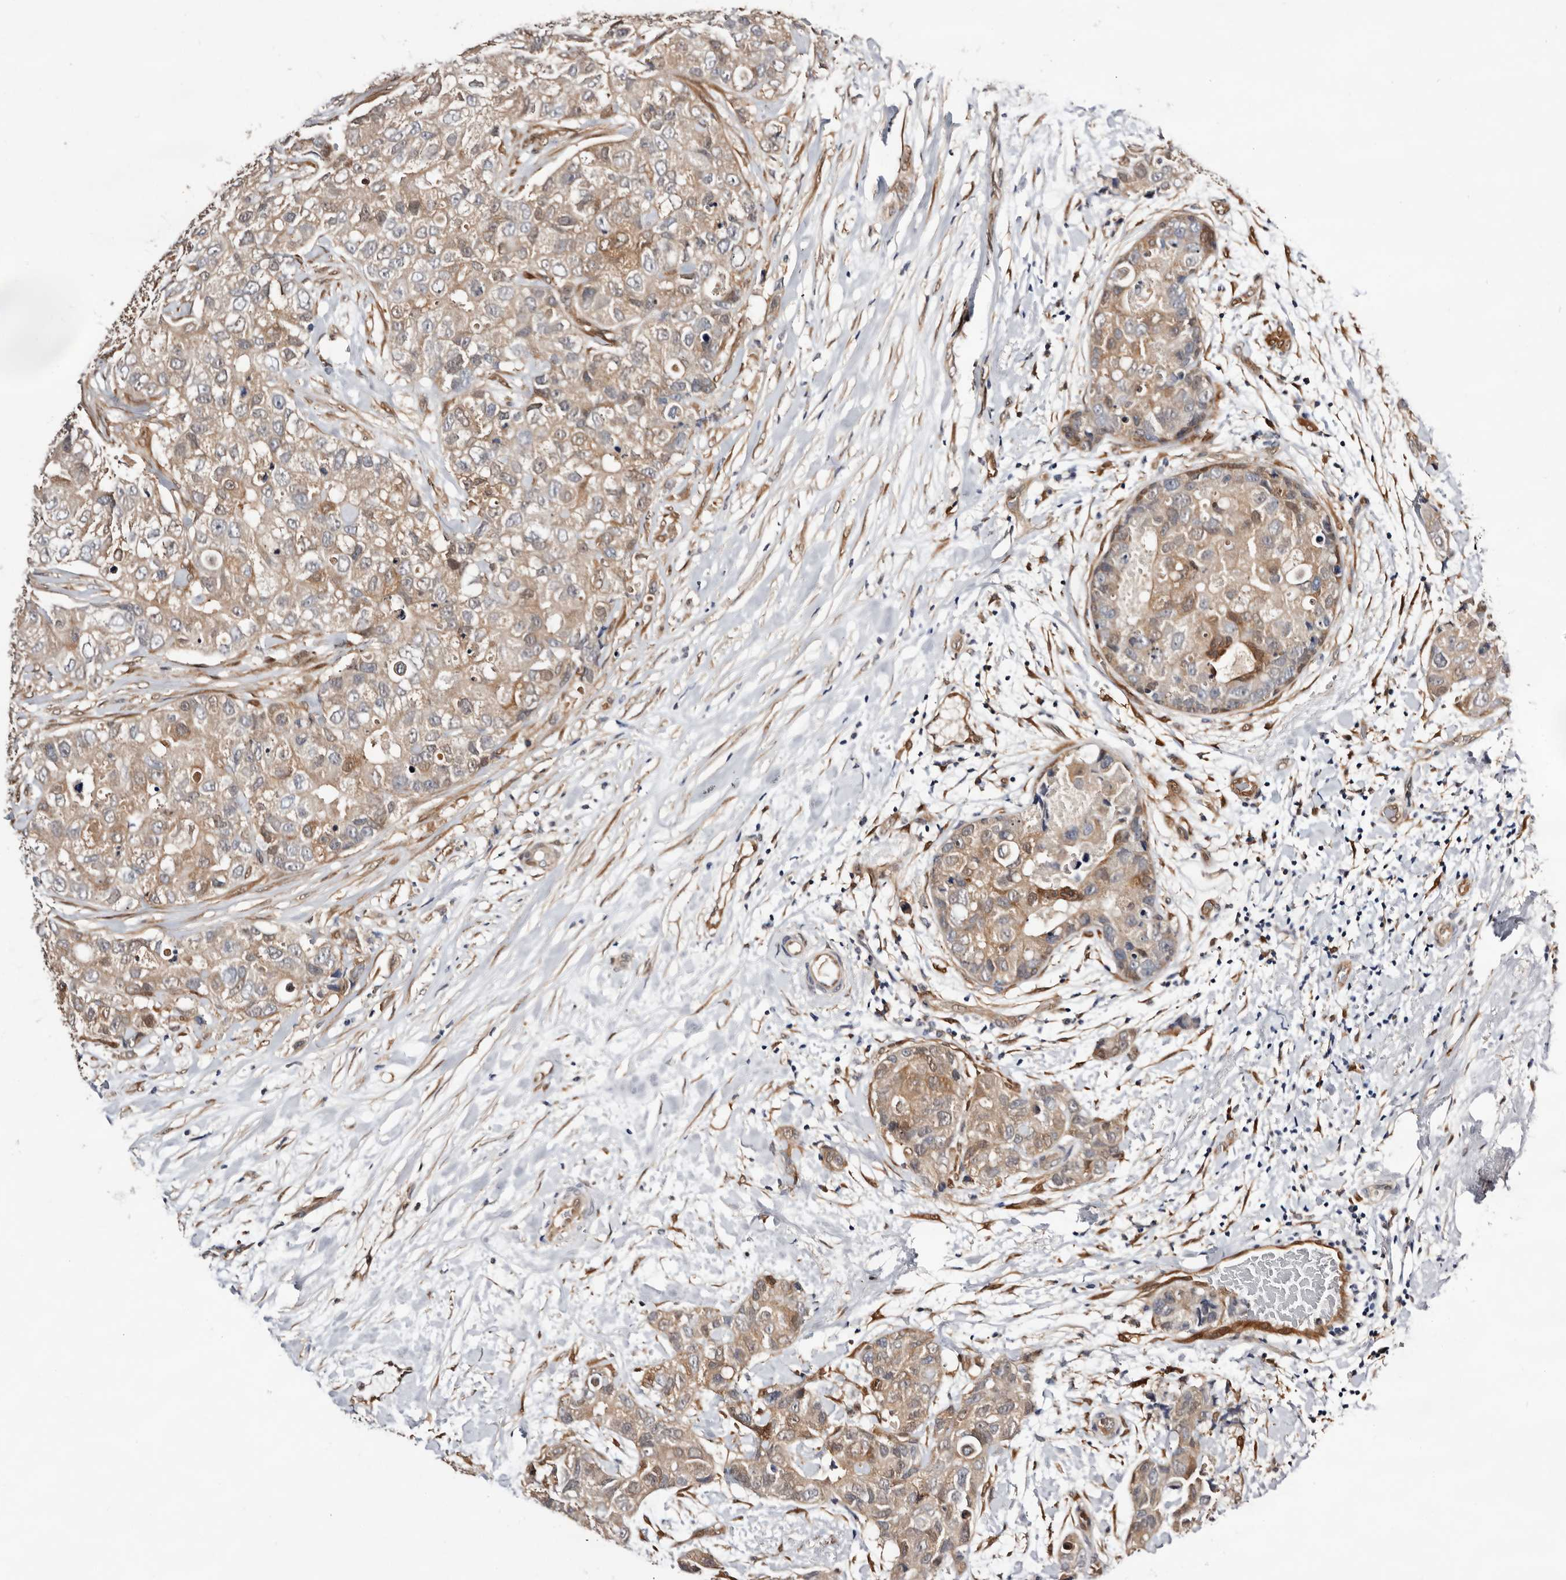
{"staining": {"intensity": "moderate", "quantity": "25%-75%", "location": "cytoplasmic/membranous,nuclear"}, "tissue": "breast cancer", "cell_type": "Tumor cells", "image_type": "cancer", "snomed": [{"axis": "morphology", "description": "Duct carcinoma"}, {"axis": "topography", "description": "Breast"}], "caption": "This image demonstrates immunohistochemistry (IHC) staining of human breast cancer, with medium moderate cytoplasmic/membranous and nuclear positivity in approximately 25%-75% of tumor cells.", "gene": "TP53I3", "patient": {"sex": "female", "age": 62}}